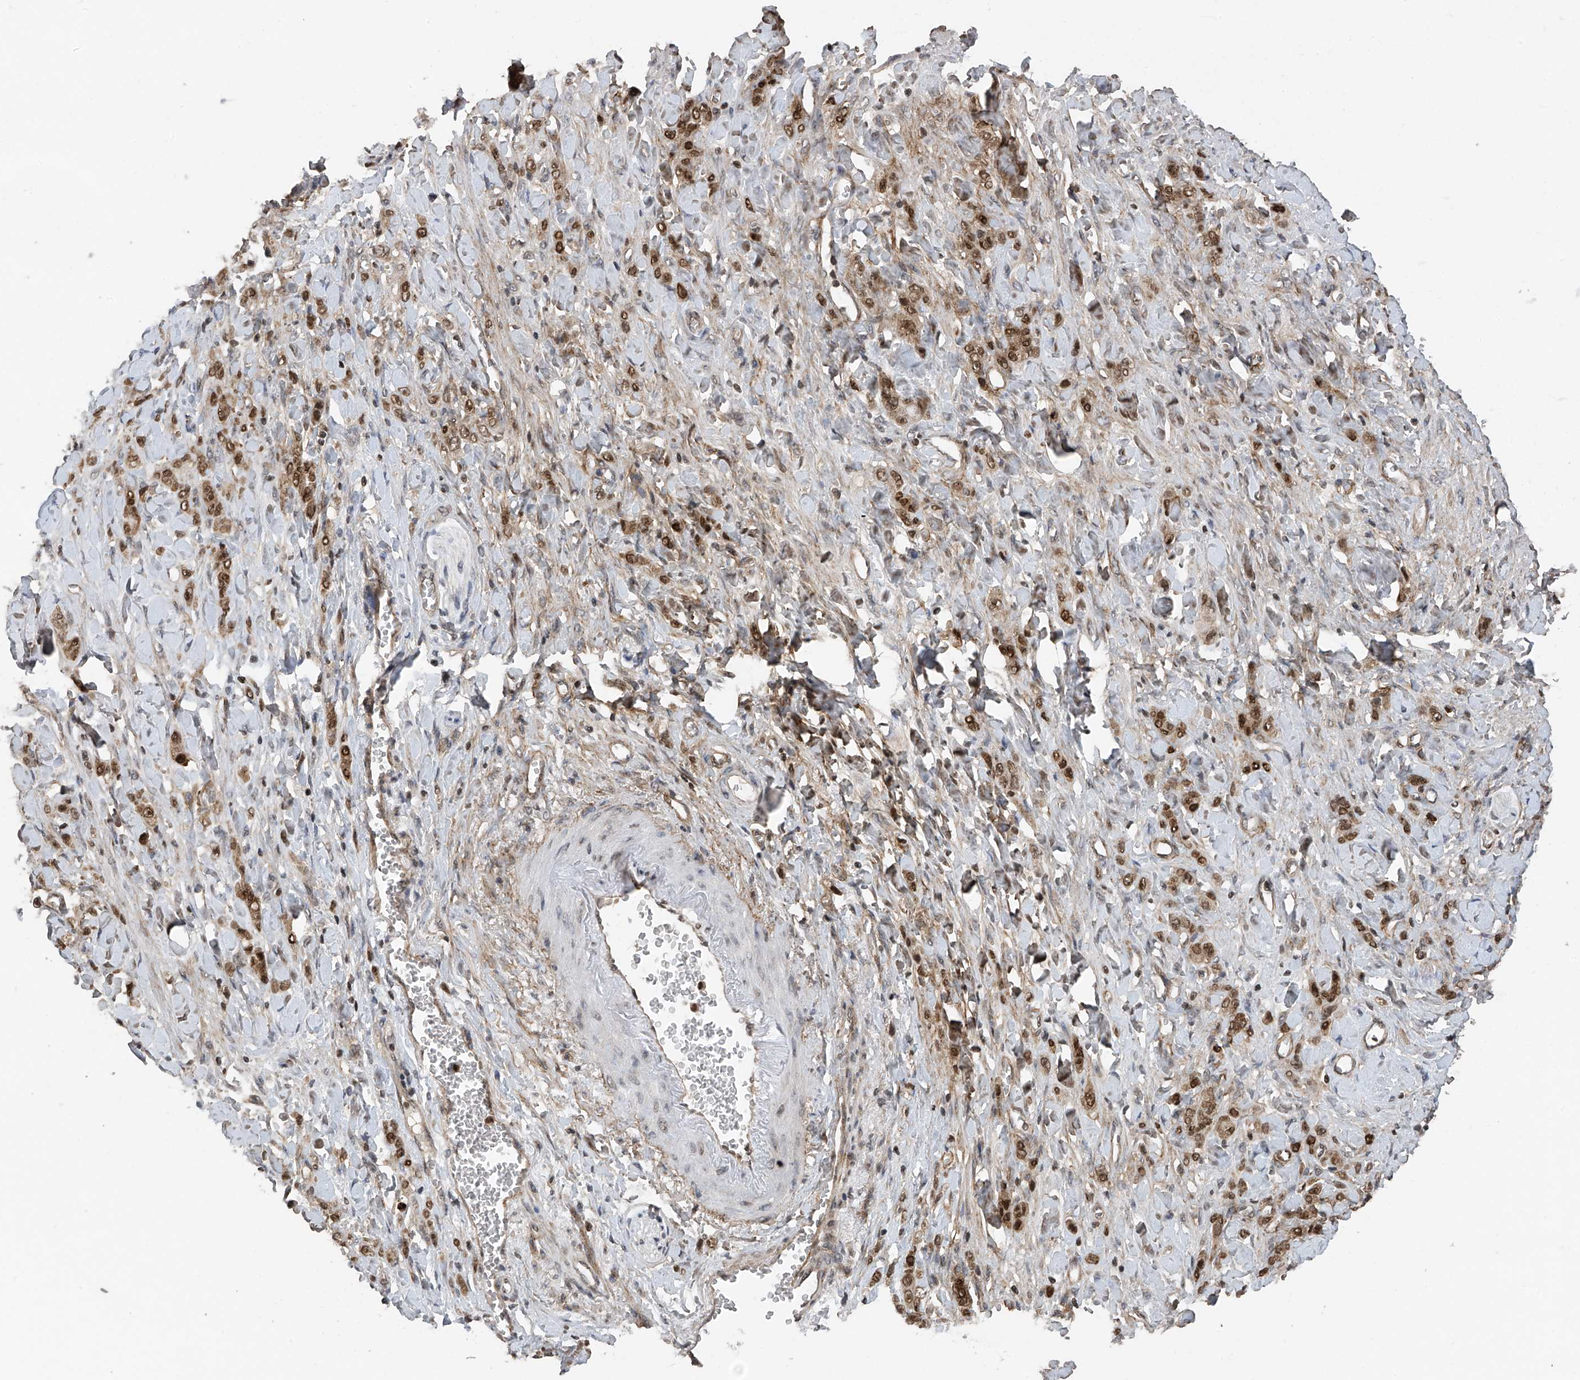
{"staining": {"intensity": "strong", "quantity": ">75%", "location": "nuclear"}, "tissue": "stomach cancer", "cell_type": "Tumor cells", "image_type": "cancer", "snomed": [{"axis": "morphology", "description": "Normal tissue, NOS"}, {"axis": "morphology", "description": "Adenocarcinoma, NOS"}, {"axis": "topography", "description": "Stomach"}], "caption": "This image exhibits immunohistochemistry staining of human stomach cancer (adenocarcinoma), with high strong nuclear staining in about >75% of tumor cells.", "gene": "DNAJC9", "patient": {"sex": "male", "age": 82}}